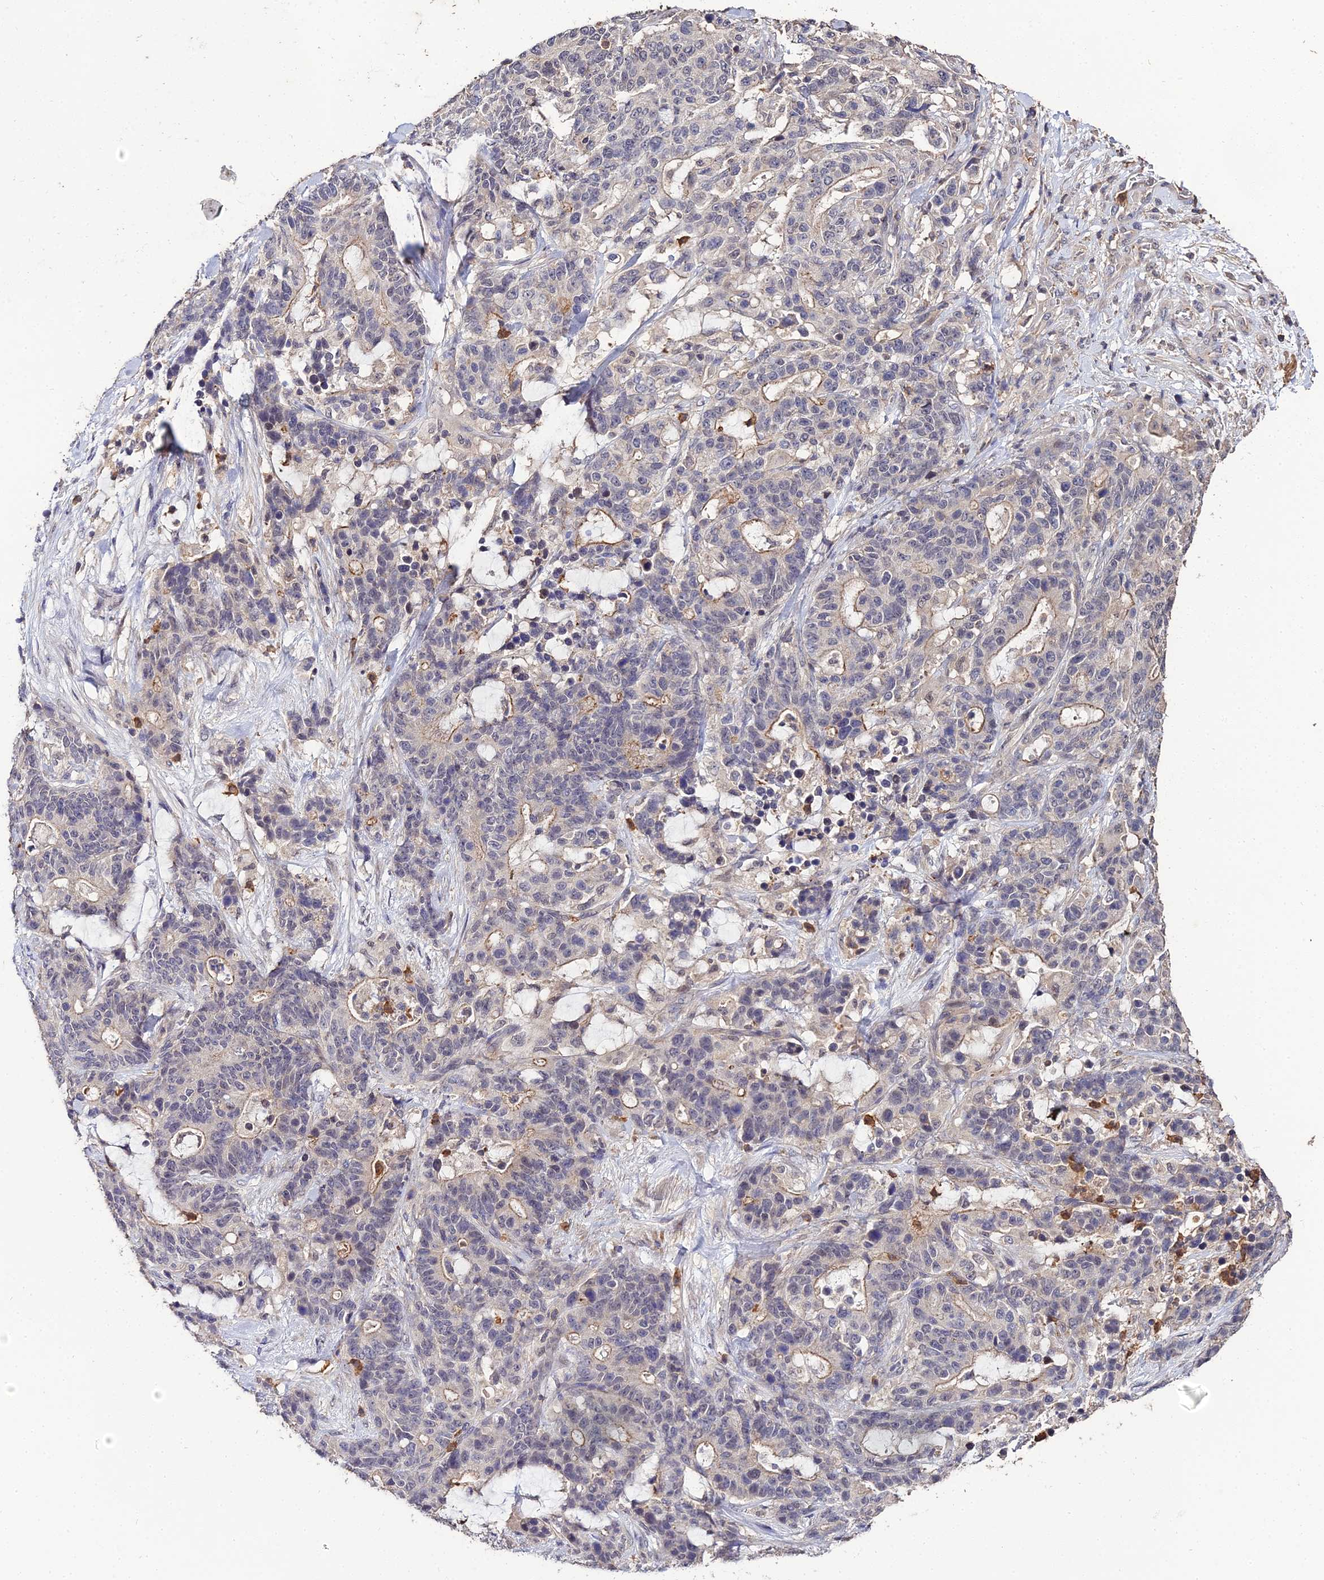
{"staining": {"intensity": "weak", "quantity": "<25%", "location": "cytoplasmic/membranous"}, "tissue": "stomach cancer", "cell_type": "Tumor cells", "image_type": "cancer", "snomed": [{"axis": "morphology", "description": "Normal tissue, NOS"}, {"axis": "morphology", "description": "Adenocarcinoma, NOS"}, {"axis": "topography", "description": "Stomach"}], "caption": "This is an immunohistochemistry photomicrograph of human stomach cancer (adenocarcinoma). There is no expression in tumor cells.", "gene": "LSM5", "patient": {"sex": "female", "age": 64}}